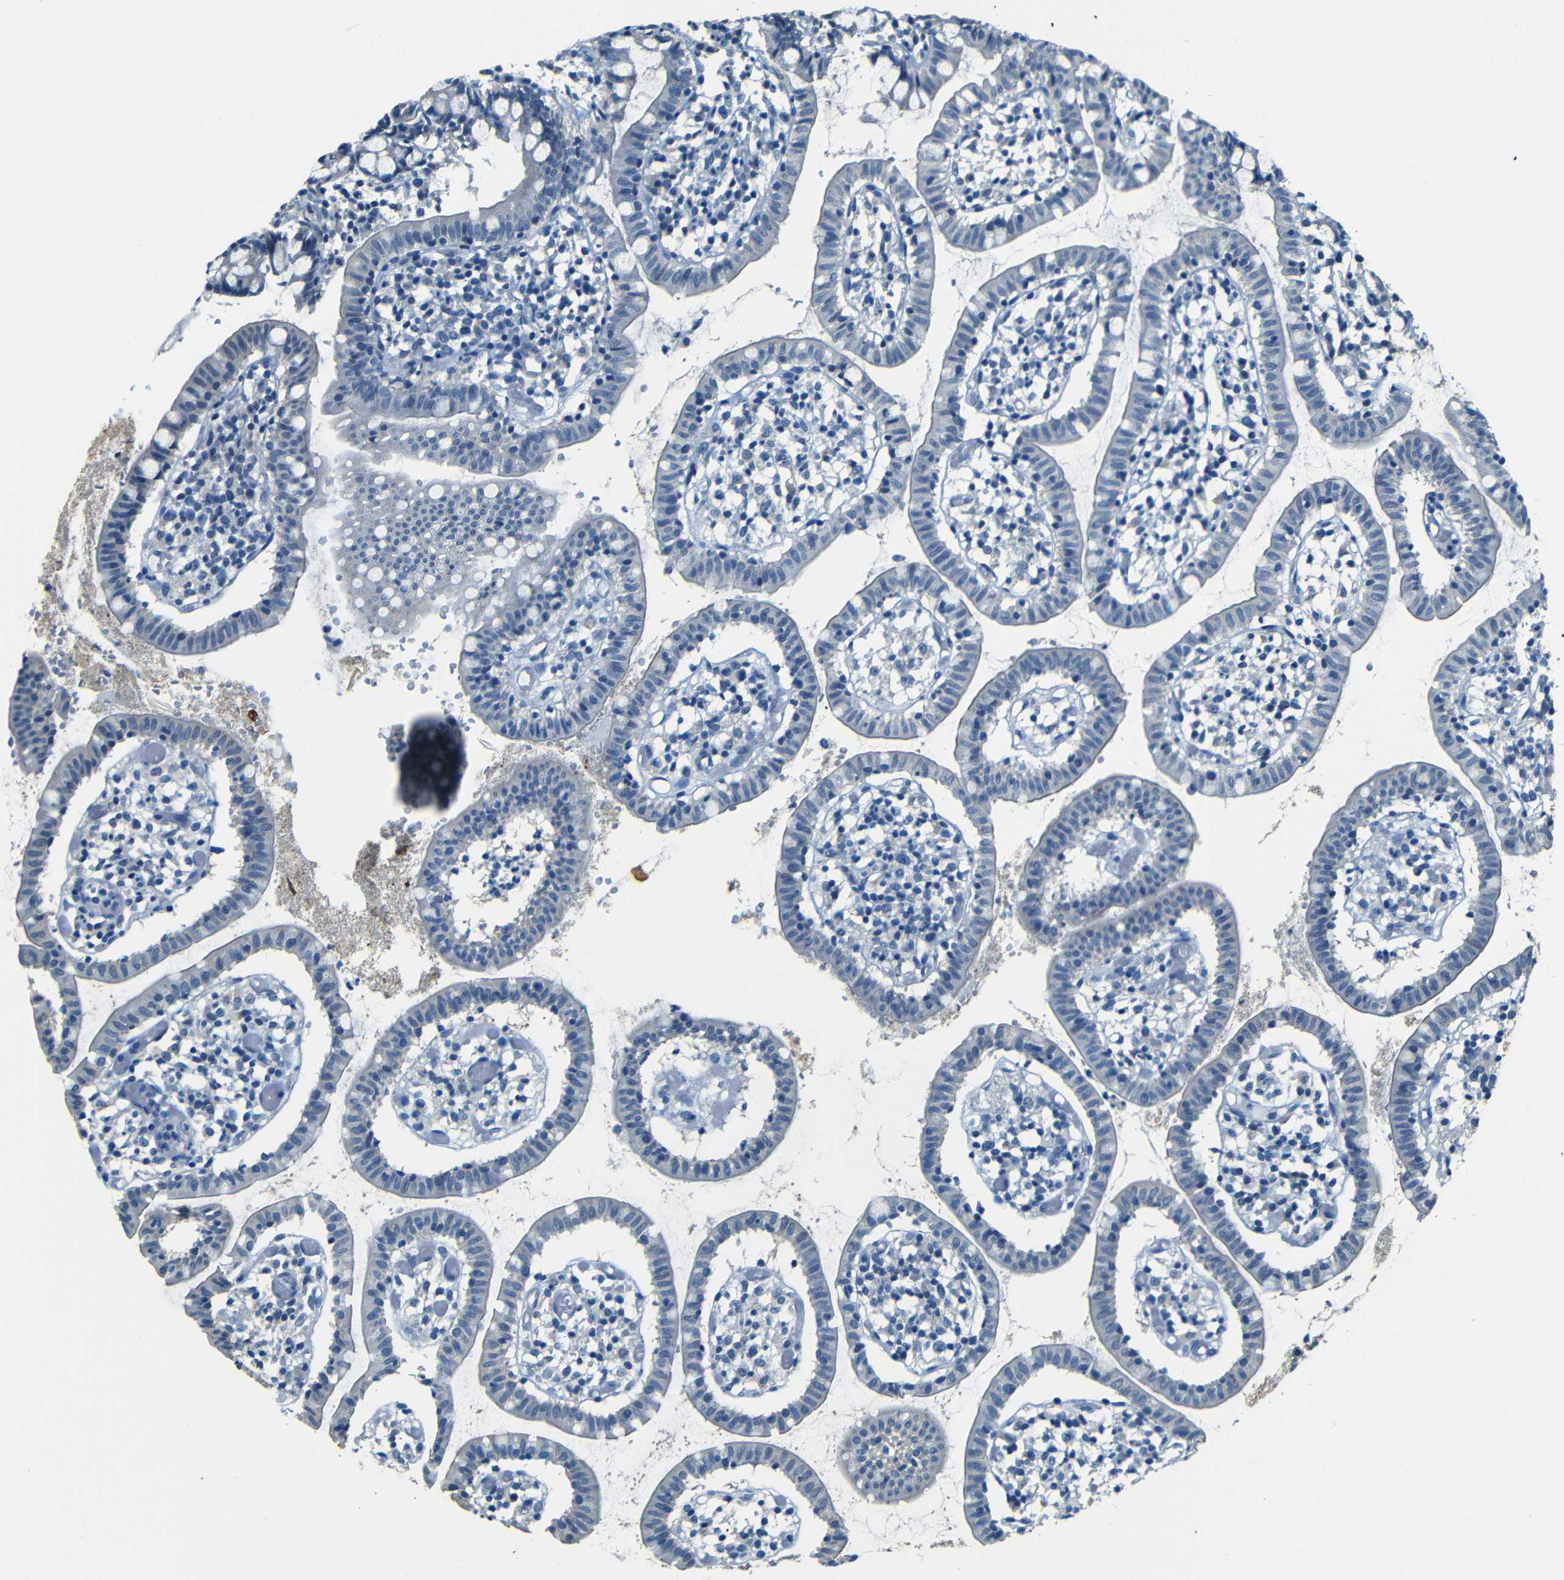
{"staining": {"intensity": "negative", "quantity": "none", "location": "none"}, "tissue": "small intestine", "cell_type": "Glandular cells", "image_type": "normal", "snomed": [{"axis": "morphology", "description": "Normal tissue, NOS"}, {"axis": "morphology", "description": "Cystadenocarcinoma, serous, Metastatic site"}, {"axis": "topography", "description": "Small intestine"}], "caption": "This histopathology image is of unremarkable small intestine stained with immunohistochemistry (IHC) to label a protein in brown with the nuclei are counter-stained blue. There is no expression in glandular cells. Nuclei are stained in blue.", "gene": "ZMAT1", "patient": {"sex": "female", "age": 61}}